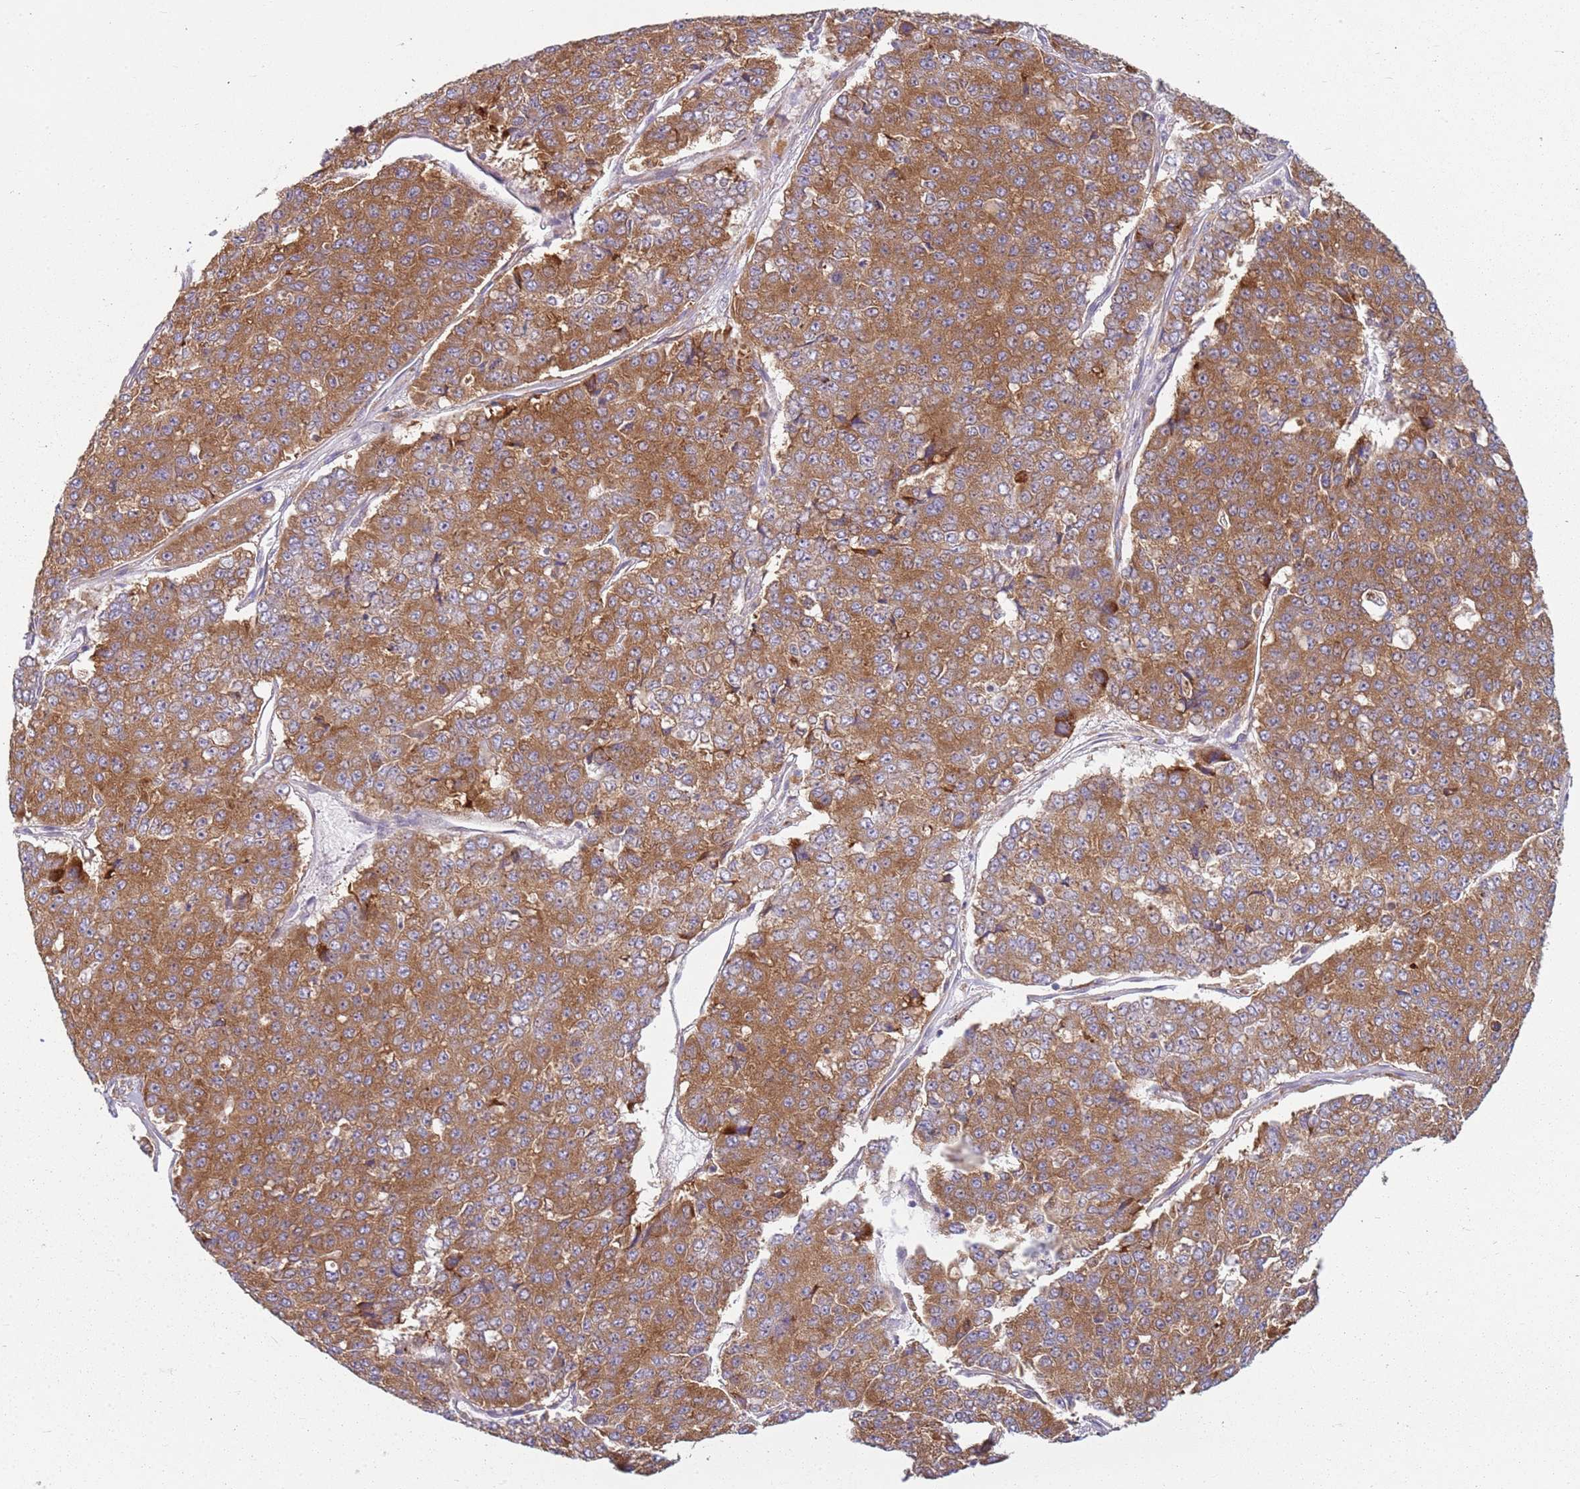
{"staining": {"intensity": "moderate", "quantity": ">75%", "location": "cytoplasmic/membranous"}, "tissue": "pancreatic cancer", "cell_type": "Tumor cells", "image_type": "cancer", "snomed": [{"axis": "morphology", "description": "Adenocarcinoma, NOS"}, {"axis": "topography", "description": "Pancreas"}], "caption": "The micrograph demonstrates staining of adenocarcinoma (pancreatic), revealing moderate cytoplasmic/membranous protein positivity (brown color) within tumor cells. The staining was performed using DAB to visualize the protein expression in brown, while the nuclei were stained in blue with hematoxylin (Magnification: 20x).", "gene": "RPS28", "patient": {"sex": "male", "age": 50}}